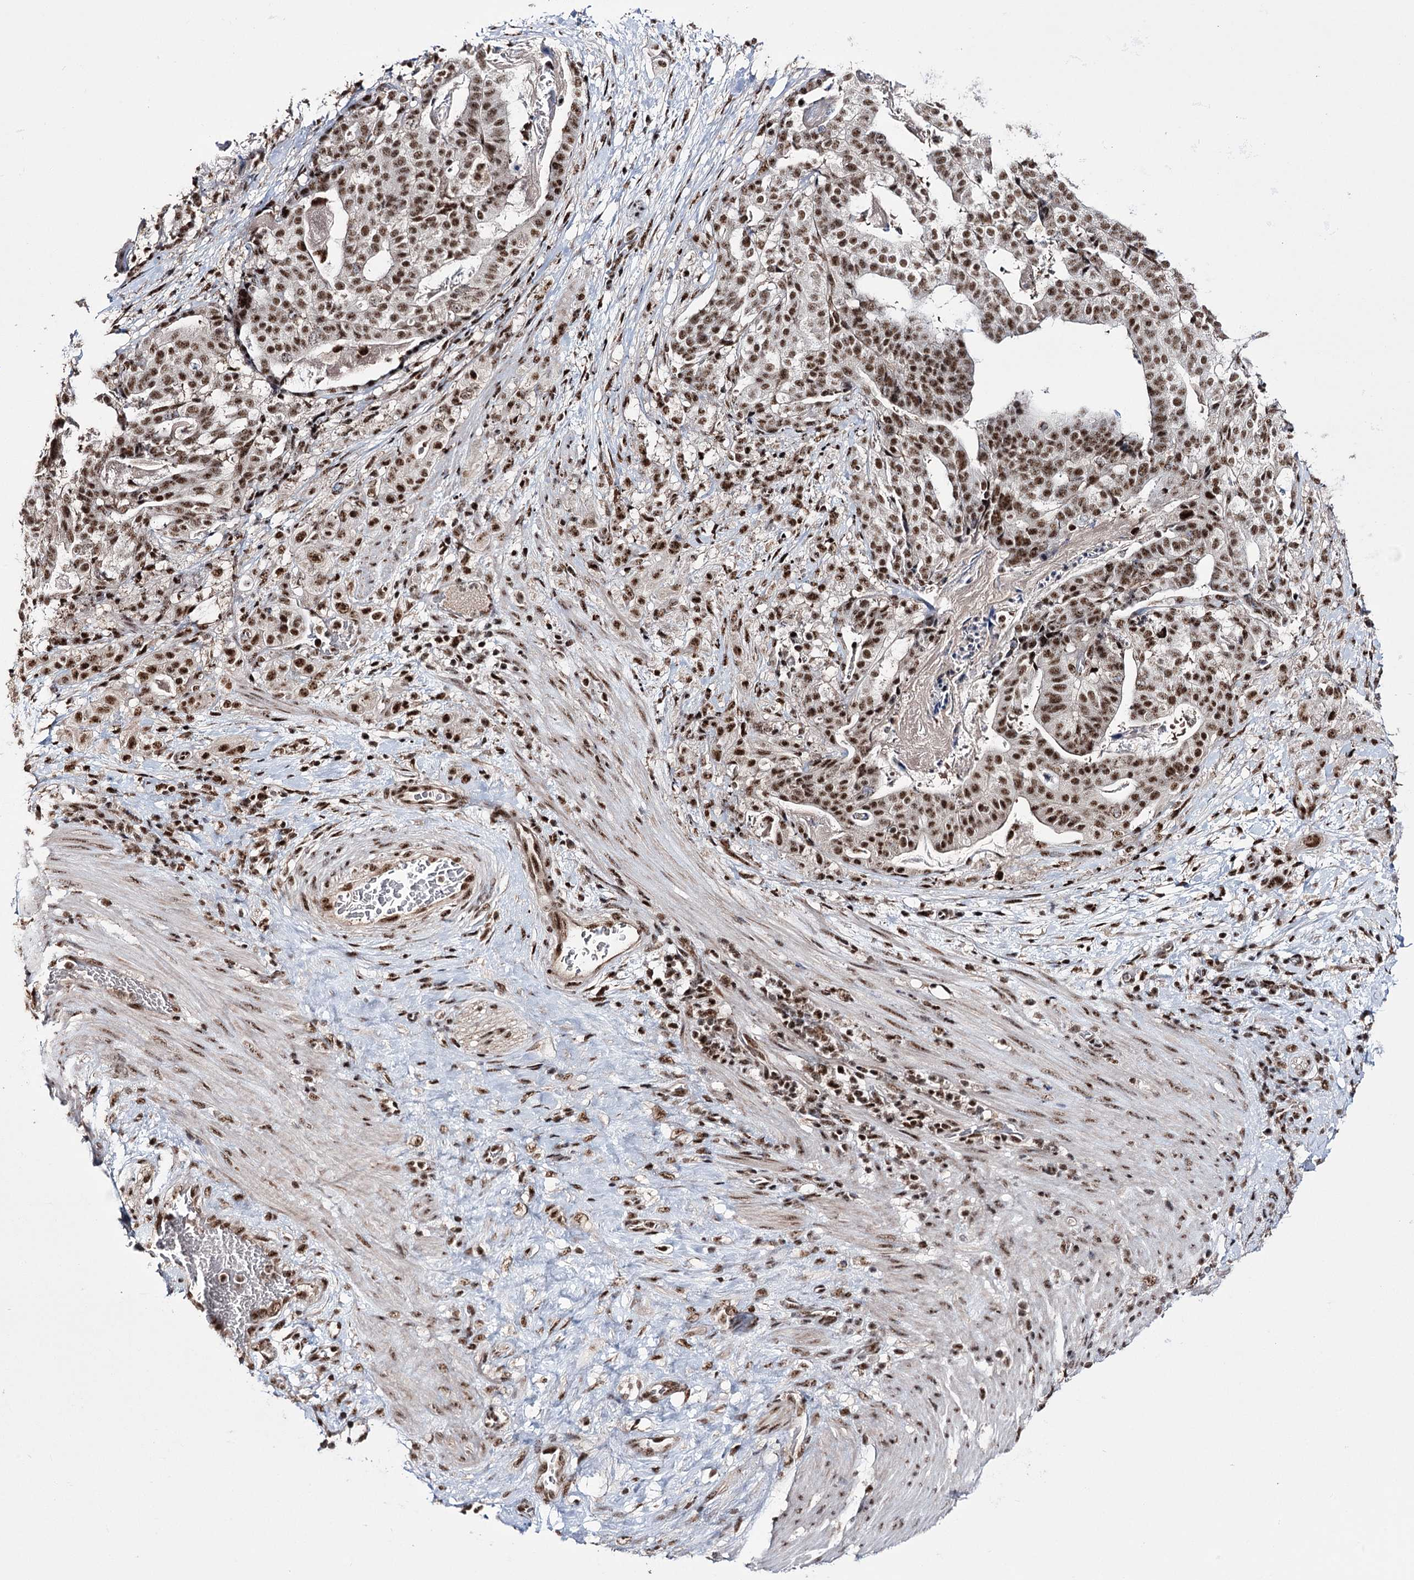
{"staining": {"intensity": "strong", "quantity": ">75%", "location": "nuclear"}, "tissue": "stomach cancer", "cell_type": "Tumor cells", "image_type": "cancer", "snomed": [{"axis": "morphology", "description": "Adenocarcinoma, NOS"}, {"axis": "topography", "description": "Stomach"}], "caption": "Immunohistochemistry of adenocarcinoma (stomach) reveals high levels of strong nuclear positivity in about >75% of tumor cells. The protein of interest is stained brown, and the nuclei are stained in blue (DAB (3,3'-diaminobenzidine) IHC with brightfield microscopy, high magnification).", "gene": "PRPF40A", "patient": {"sex": "male", "age": 48}}